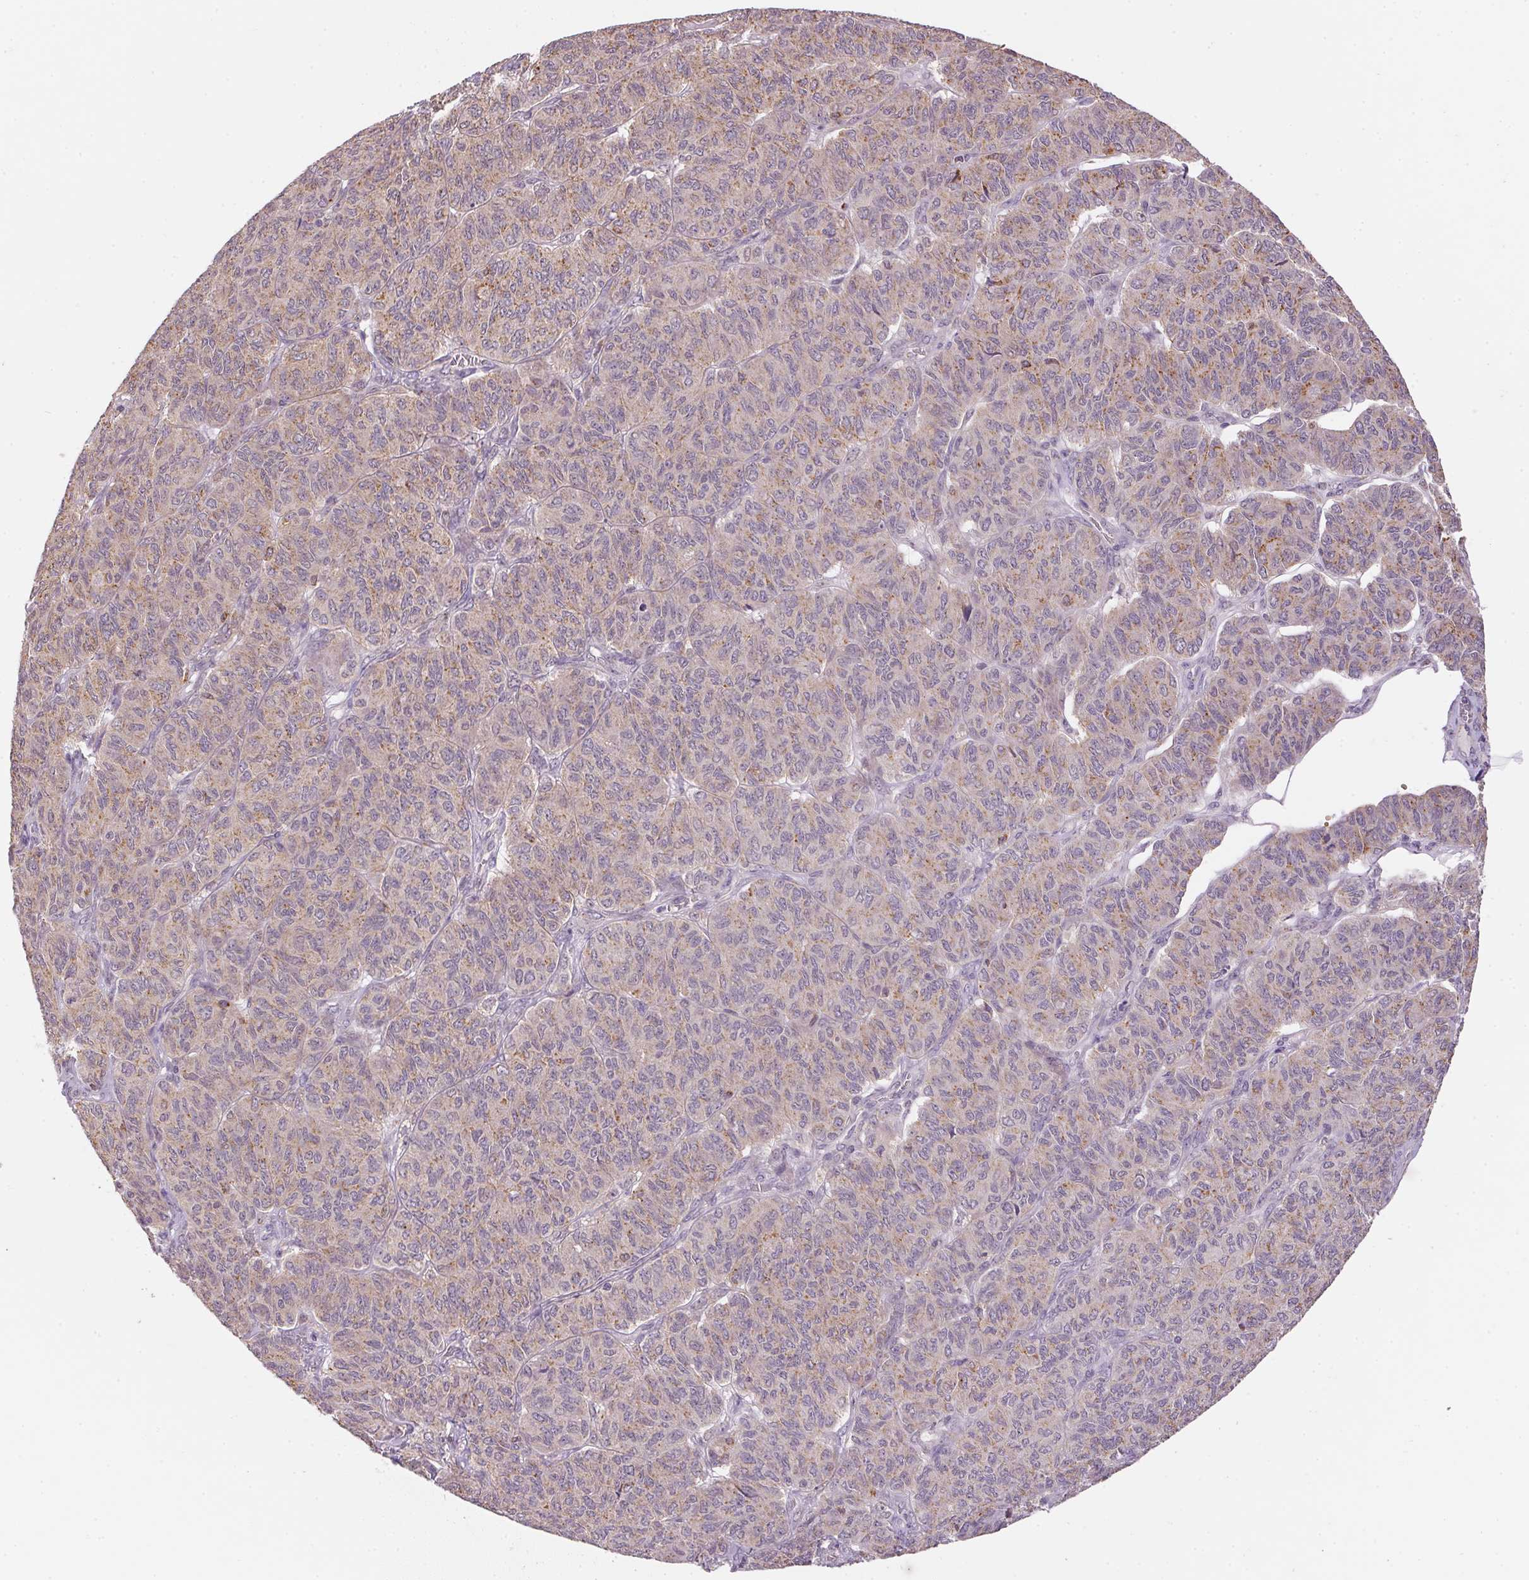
{"staining": {"intensity": "weak", "quantity": "25%-75%", "location": "cytoplasmic/membranous"}, "tissue": "ovarian cancer", "cell_type": "Tumor cells", "image_type": "cancer", "snomed": [{"axis": "morphology", "description": "Carcinoma, endometroid"}, {"axis": "topography", "description": "Ovary"}], "caption": "The immunohistochemical stain highlights weak cytoplasmic/membranous positivity in tumor cells of ovarian endometroid carcinoma tissue. (IHC, brightfield microscopy, high magnification).", "gene": "METTL13", "patient": {"sex": "female", "age": 80}}